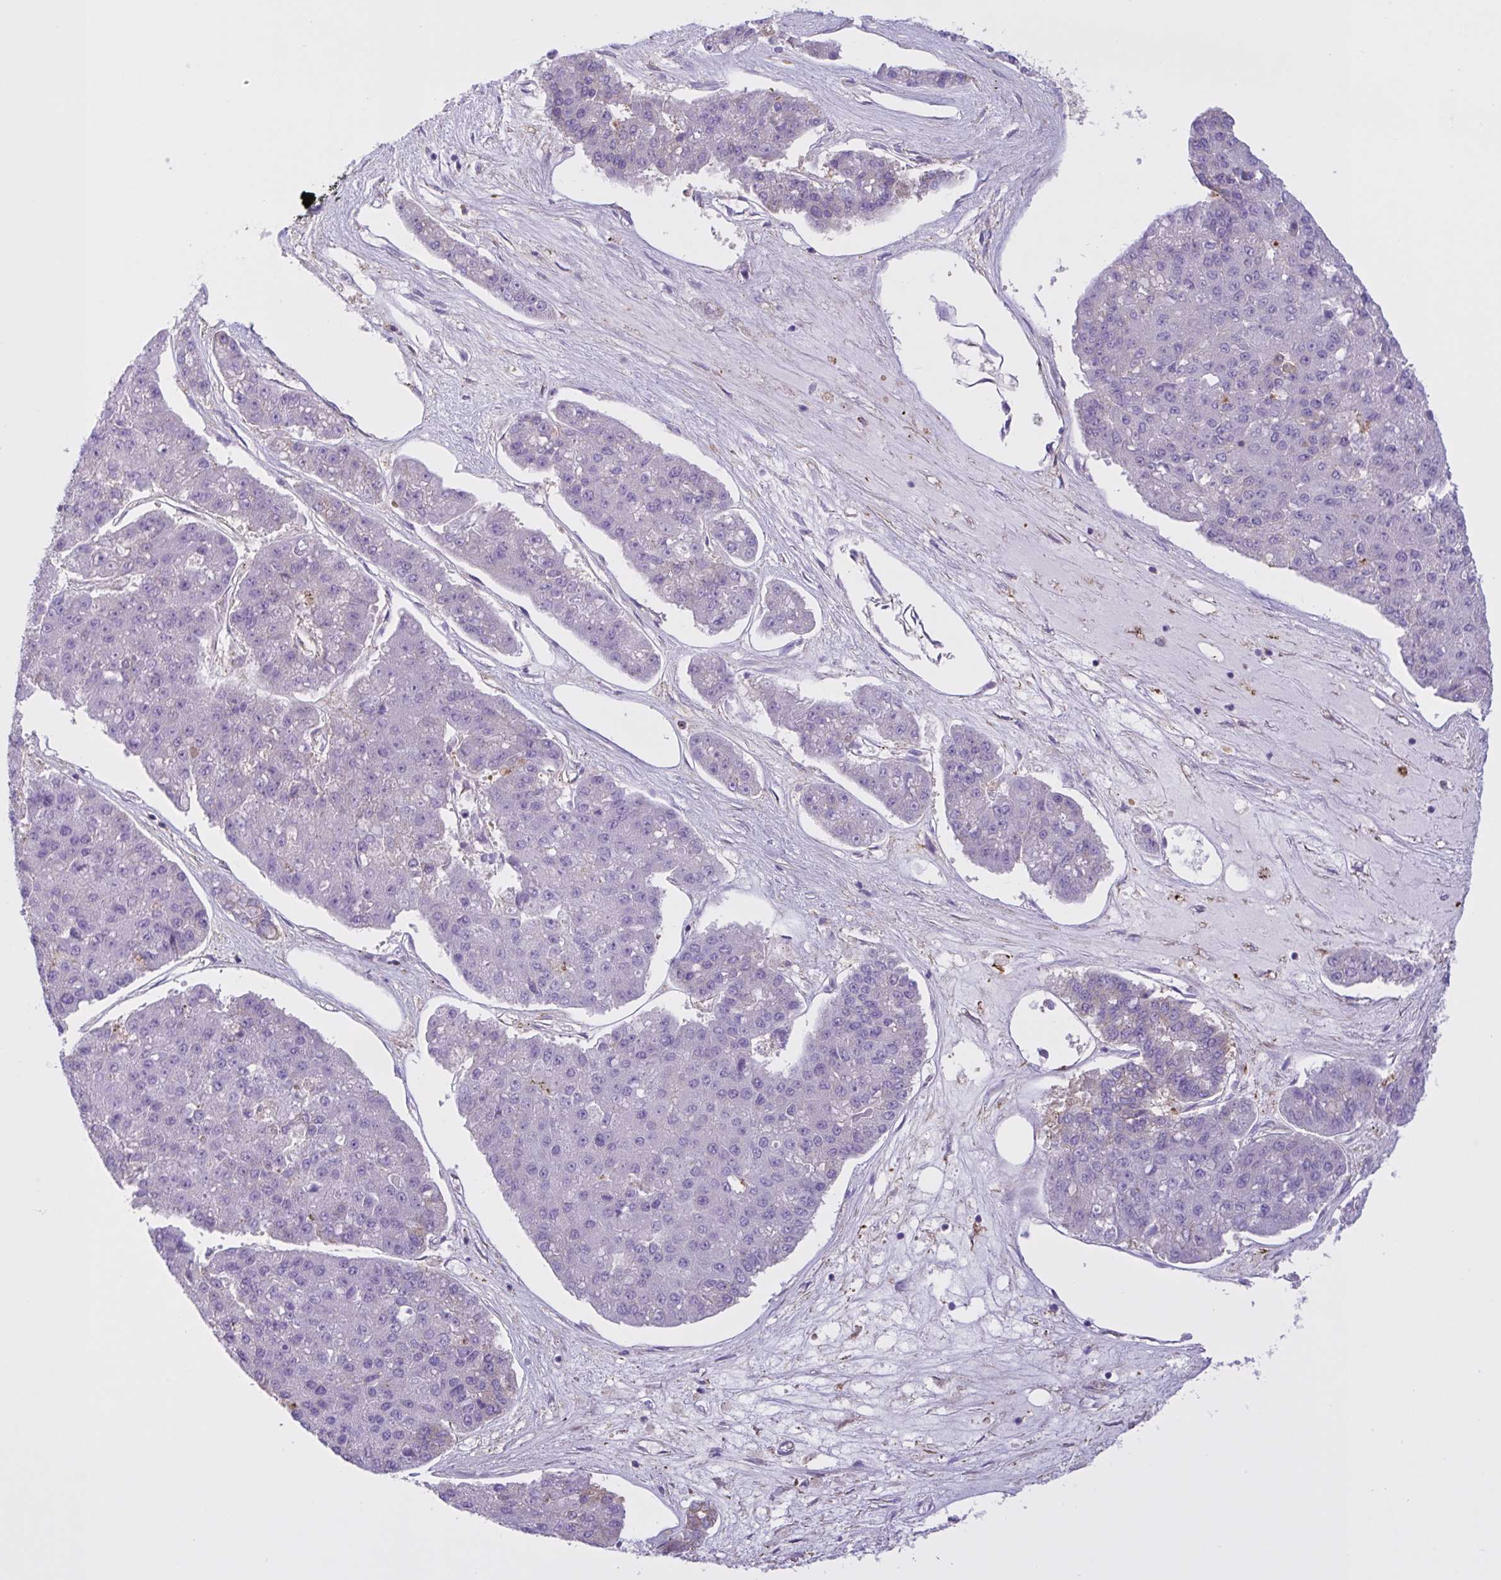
{"staining": {"intensity": "negative", "quantity": "none", "location": "none"}, "tissue": "pancreatic cancer", "cell_type": "Tumor cells", "image_type": "cancer", "snomed": [{"axis": "morphology", "description": "Adenocarcinoma, NOS"}, {"axis": "topography", "description": "Pancreas"}], "caption": "An image of human adenocarcinoma (pancreatic) is negative for staining in tumor cells.", "gene": "OR51M1", "patient": {"sex": "male", "age": 50}}